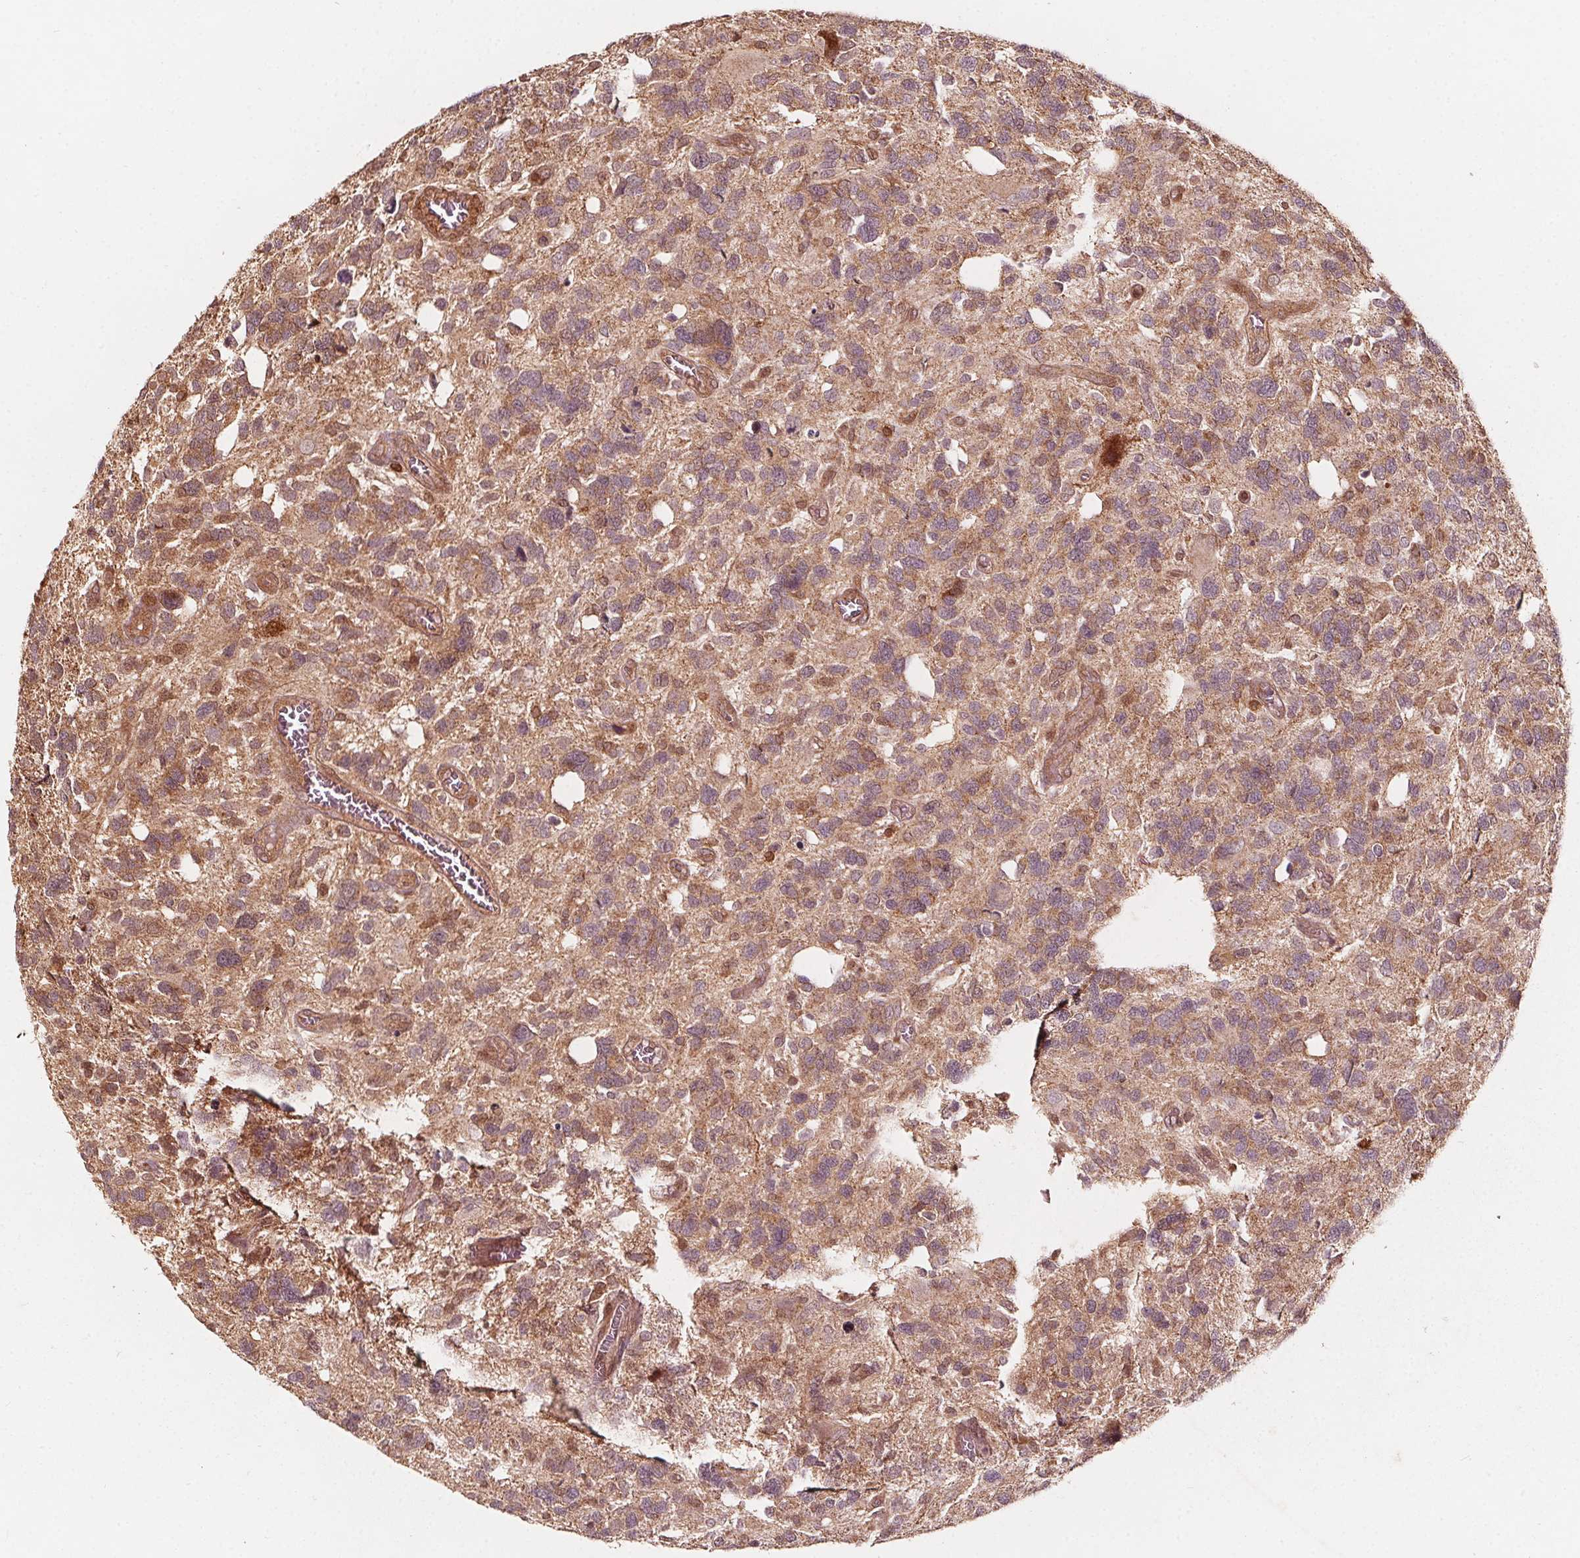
{"staining": {"intensity": "weak", "quantity": "25%-75%", "location": "cytoplasmic/membranous"}, "tissue": "glioma", "cell_type": "Tumor cells", "image_type": "cancer", "snomed": [{"axis": "morphology", "description": "Glioma, malignant, High grade"}, {"axis": "topography", "description": "Brain"}], "caption": "Immunohistochemical staining of human glioma demonstrates low levels of weak cytoplasmic/membranous positivity in about 25%-75% of tumor cells.", "gene": "AIP", "patient": {"sex": "male", "age": 49}}